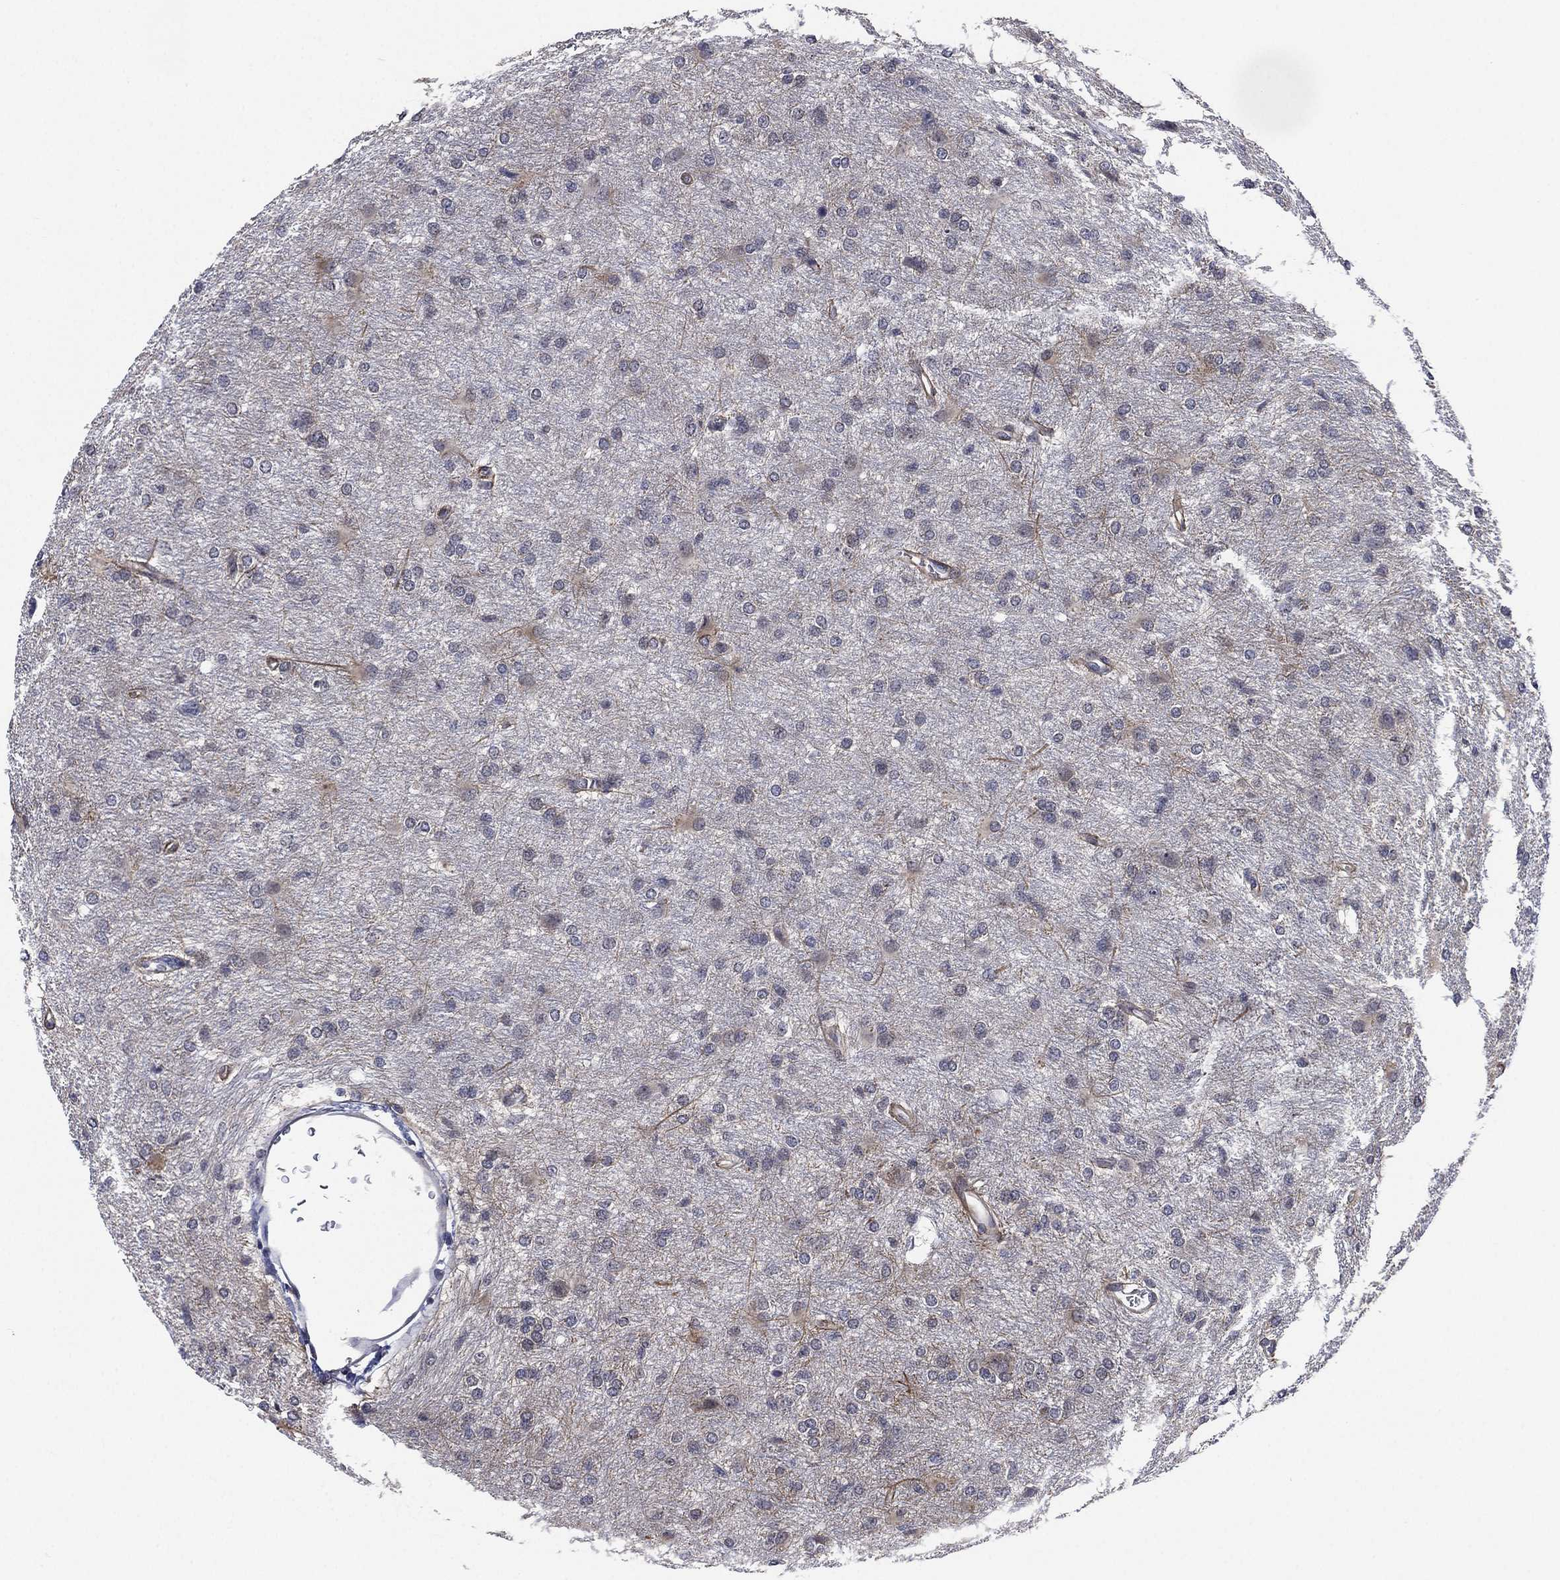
{"staining": {"intensity": "negative", "quantity": "none", "location": "none"}, "tissue": "glioma", "cell_type": "Tumor cells", "image_type": "cancer", "snomed": [{"axis": "morphology", "description": "Glioma, malignant, High grade"}, {"axis": "topography", "description": "Brain"}], "caption": "Tumor cells are negative for protein expression in human malignant glioma (high-grade).", "gene": "SELENOO", "patient": {"sex": "male", "age": 68}}